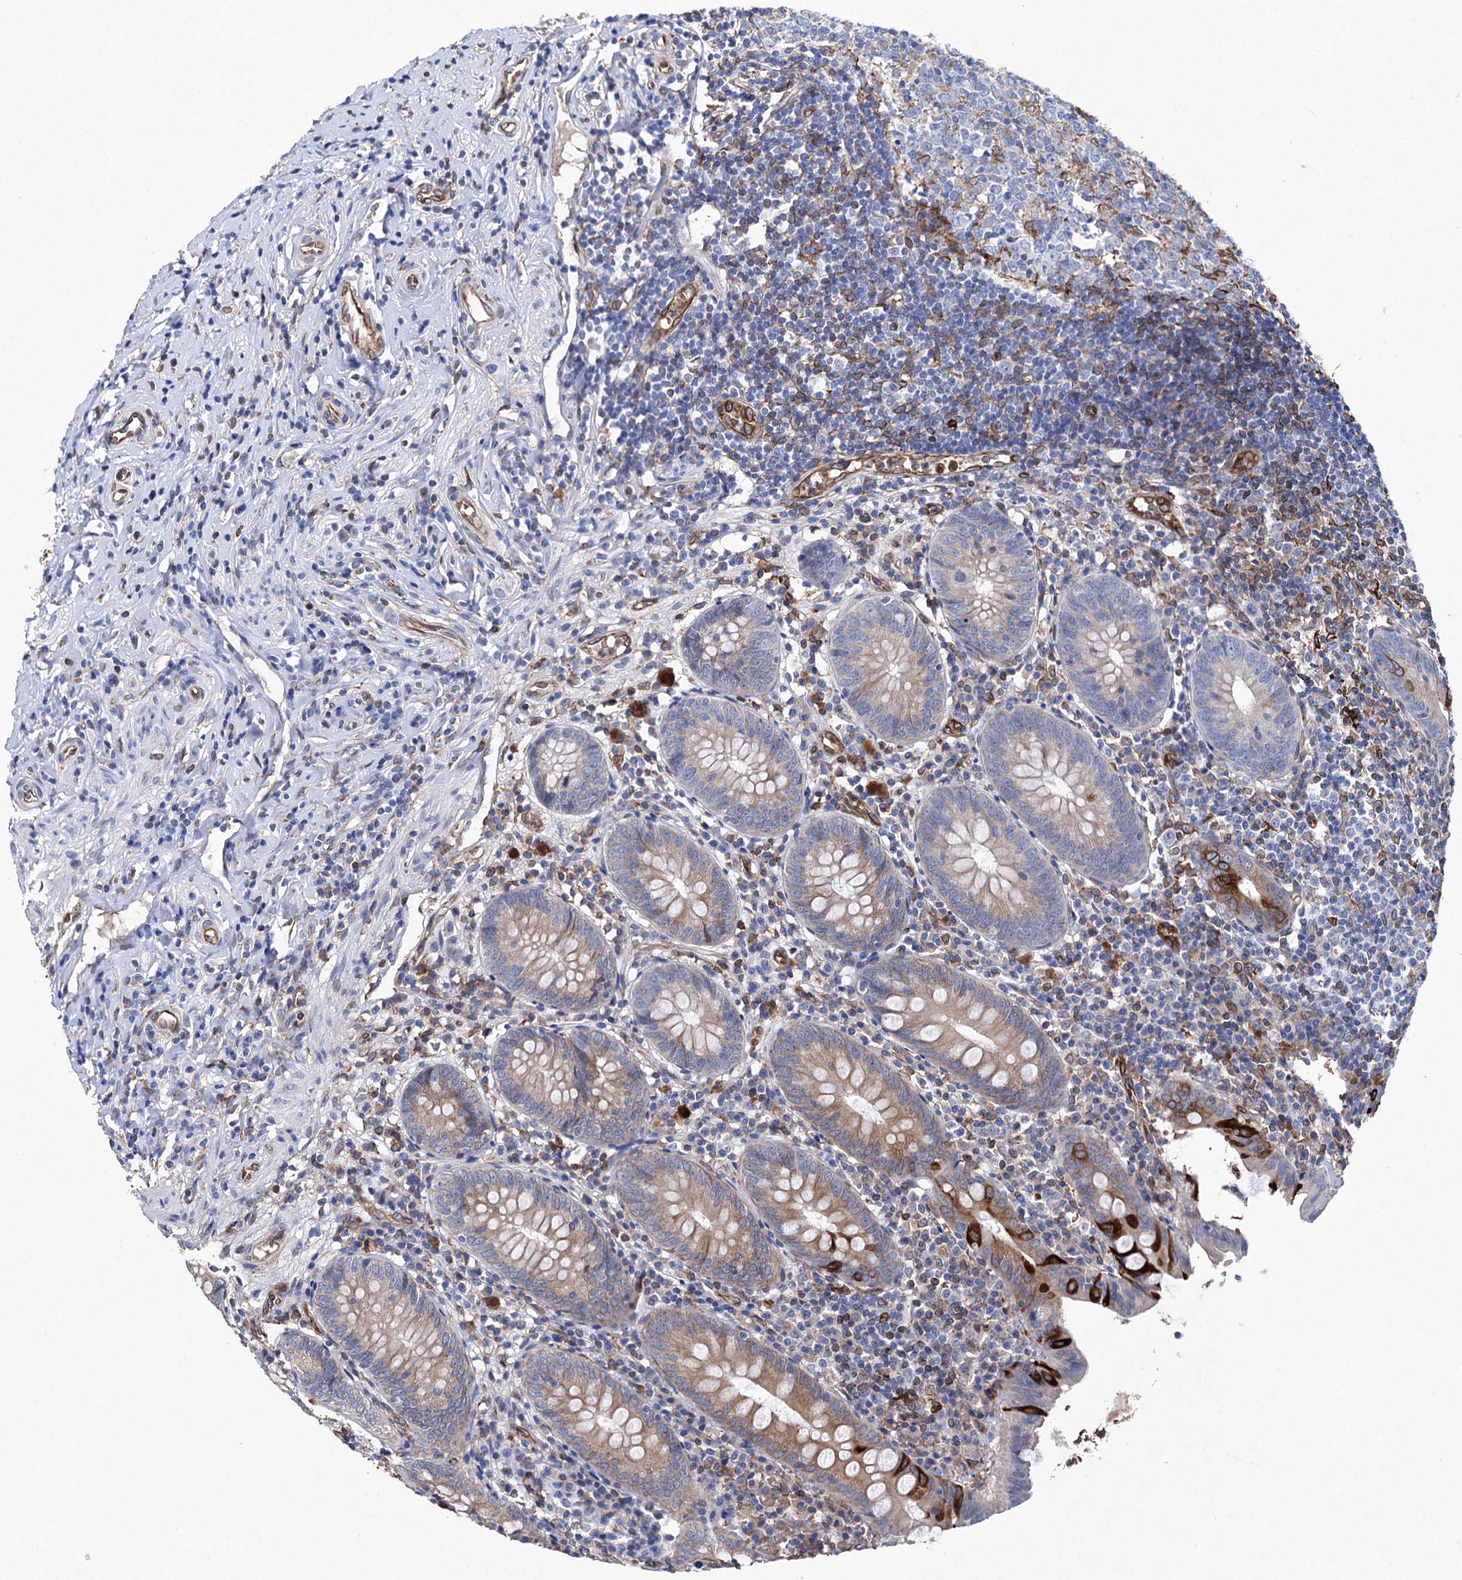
{"staining": {"intensity": "strong", "quantity": "<25%", "location": "cytoplasmic/membranous"}, "tissue": "appendix", "cell_type": "Glandular cells", "image_type": "normal", "snomed": [{"axis": "morphology", "description": "Normal tissue, NOS"}, {"axis": "topography", "description": "Appendix"}], "caption": "A brown stain labels strong cytoplasmic/membranous expression of a protein in glandular cells of benign appendix. The protein is stained brown, and the nuclei are stained in blue (DAB IHC with brightfield microscopy, high magnification).", "gene": "STING1", "patient": {"sex": "female", "age": 54}}